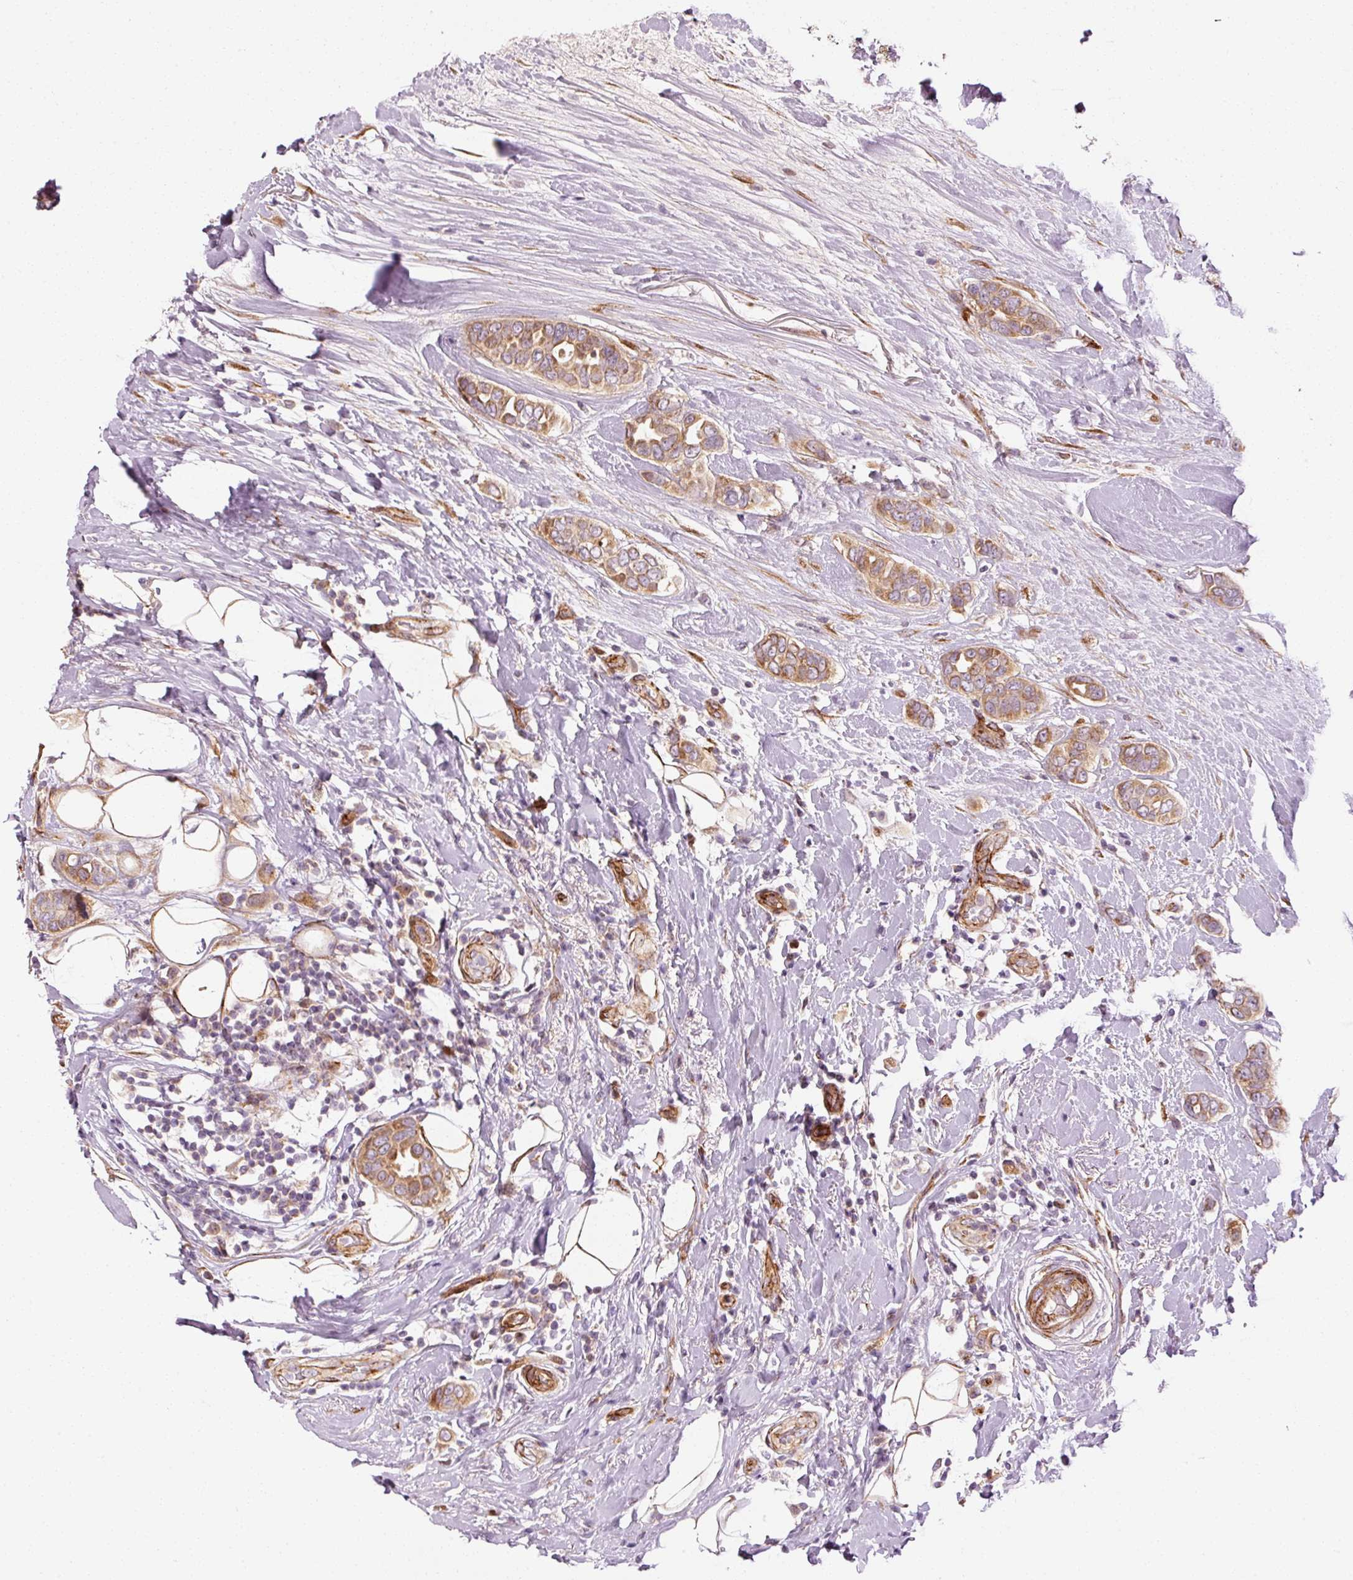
{"staining": {"intensity": "moderate", "quantity": ">75%", "location": "cytoplasmic/membranous"}, "tissue": "breast cancer", "cell_type": "Tumor cells", "image_type": "cancer", "snomed": [{"axis": "morphology", "description": "Lobular carcinoma"}, {"axis": "topography", "description": "Breast"}], "caption": "Breast lobular carcinoma tissue shows moderate cytoplasmic/membranous positivity in about >75% of tumor cells (Stains: DAB in brown, nuclei in blue, Microscopy: brightfield microscopy at high magnification).", "gene": "PPP1R14B", "patient": {"sex": "female", "age": 51}}